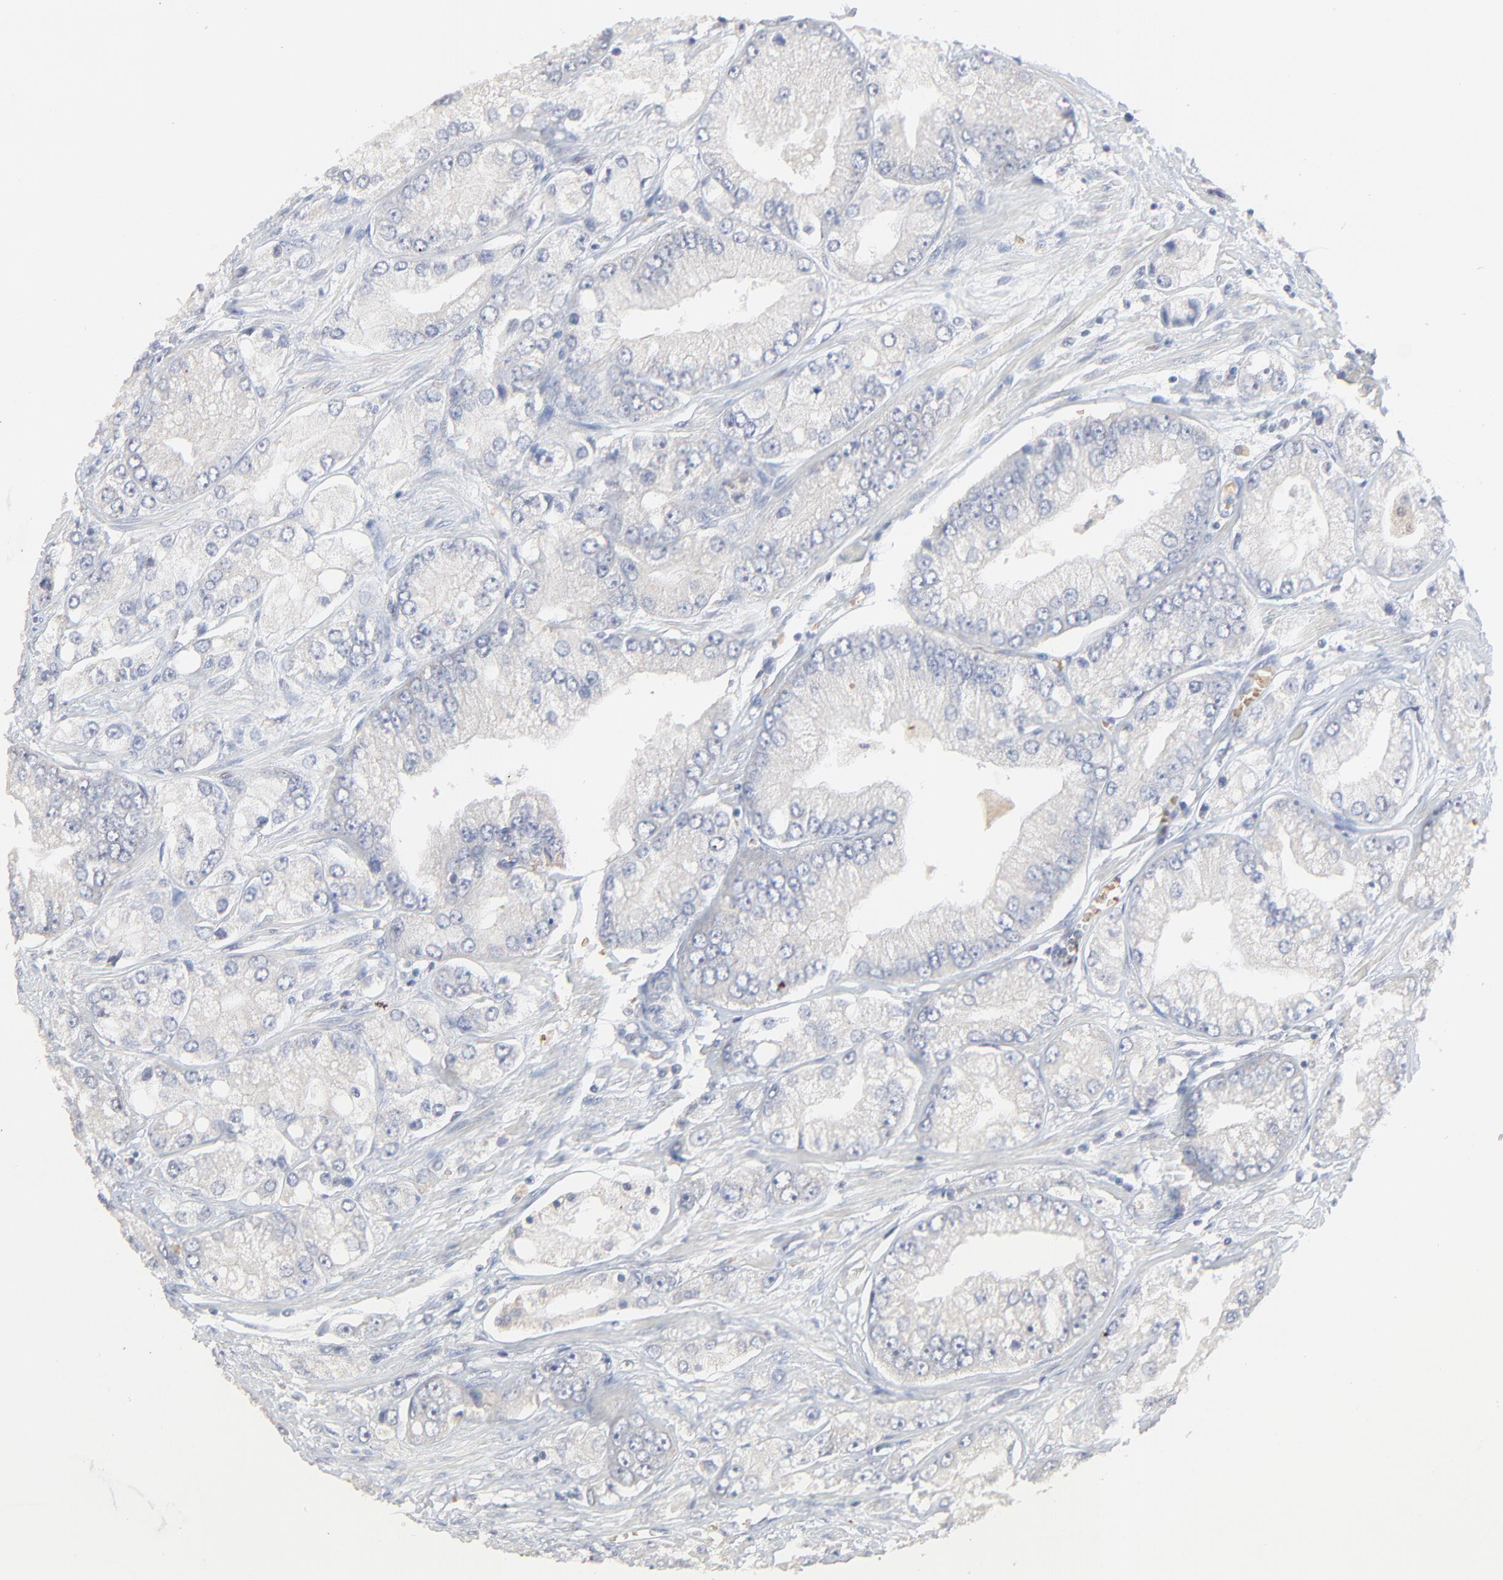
{"staining": {"intensity": "negative", "quantity": "none", "location": "none"}, "tissue": "prostate cancer", "cell_type": "Tumor cells", "image_type": "cancer", "snomed": [{"axis": "morphology", "description": "Adenocarcinoma, Medium grade"}, {"axis": "topography", "description": "Prostate"}], "caption": "IHC histopathology image of neoplastic tissue: prostate adenocarcinoma (medium-grade) stained with DAB (3,3'-diaminobenzidine) shows no significant protein positivity in tumor cells.", "gene": "FANCB", "patient": {"sex": "male", "age": 72}}